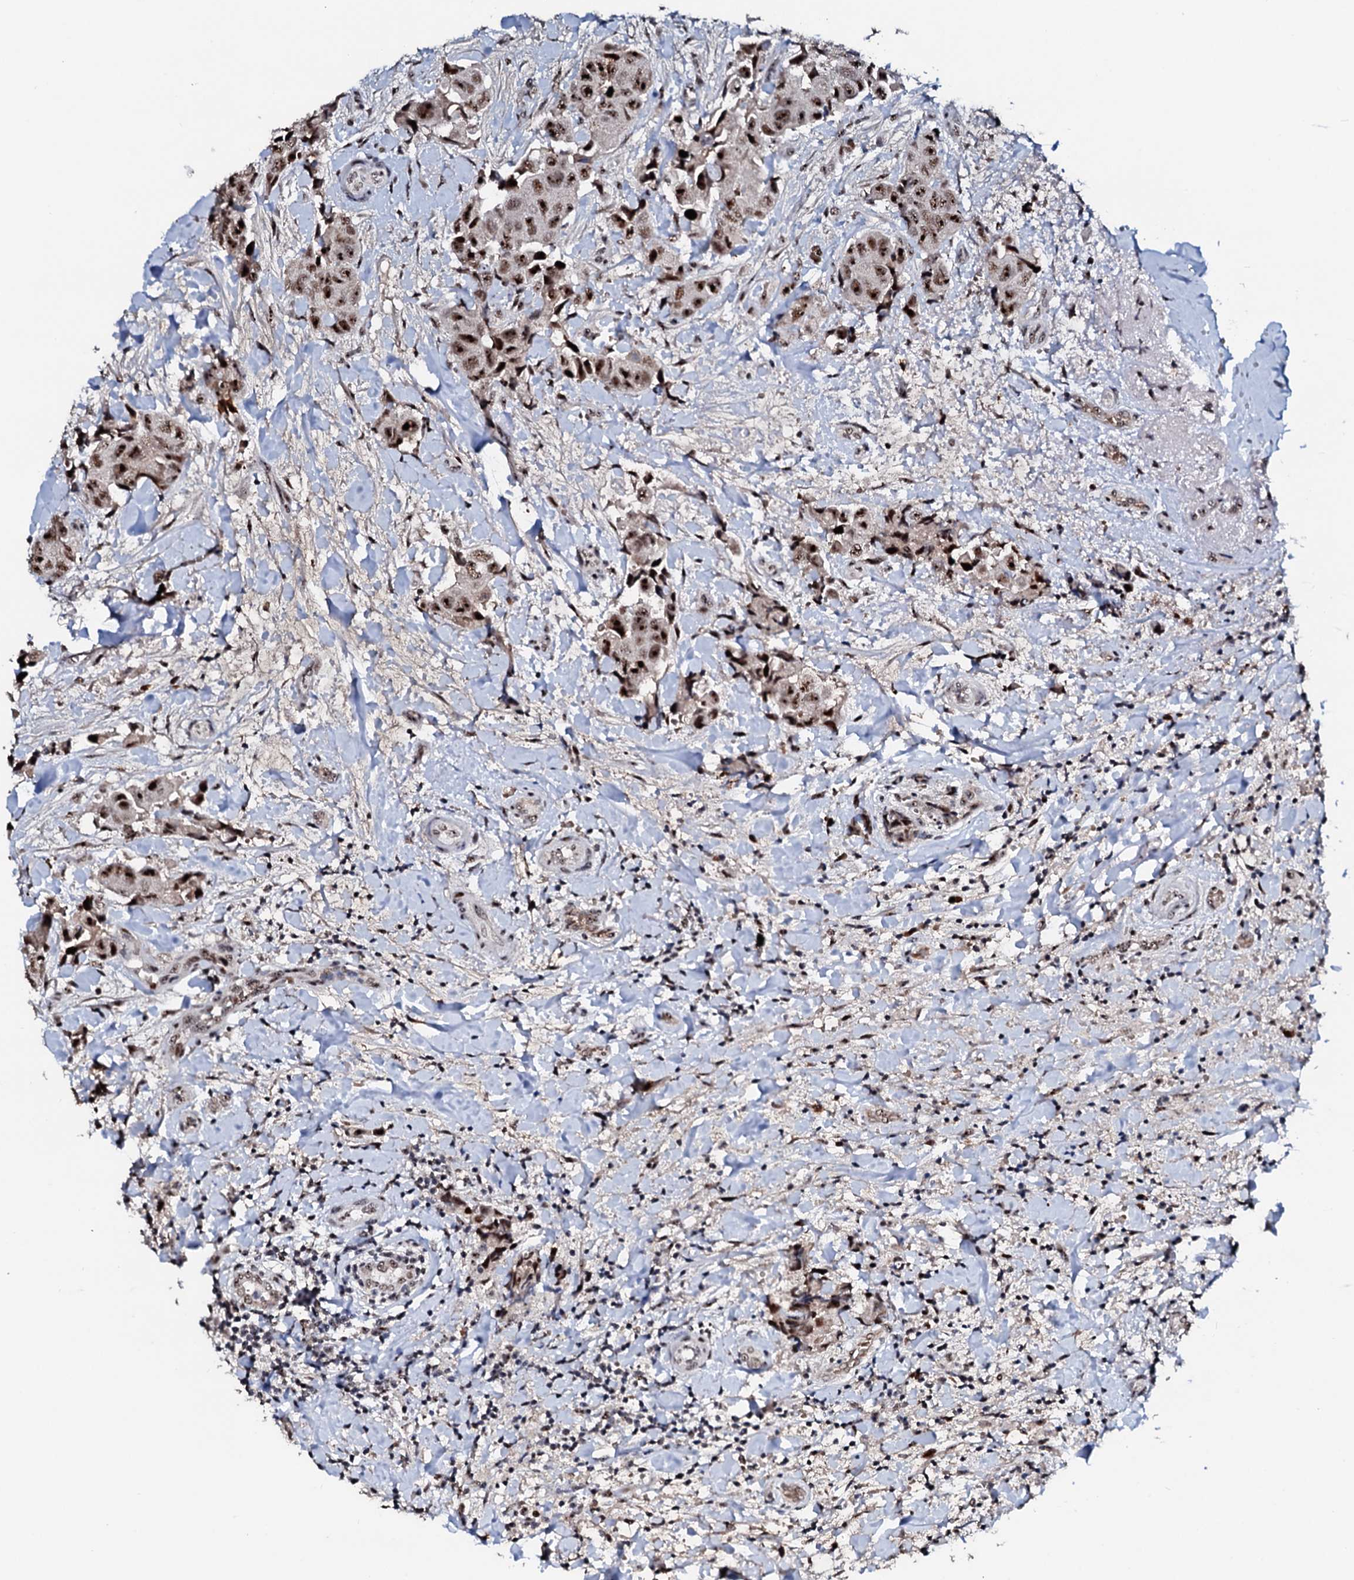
{"staining": {"intensity": "moderate", "quantity": ">75%", "location": "nuclear"}, "tissue": "breast cancer", "cell_type": "Tumor cells", "image_type": "cancer", "snomed": [{"axis": "morphology", "description": "Normal tissue, NOS"}, {"axis": "morphology", "description": "Duct carcinoma"}, {"axis": "topography", "description": "Breast"}], "caption": "The immunohistochemical stain shows moderate nuclear positivity in tumor cells of breast intraductal carcinoma tissue. Nuclei are stained in blue.", "gene": "NEUROG3", "patient": {"sex": "female", "age": 62}}